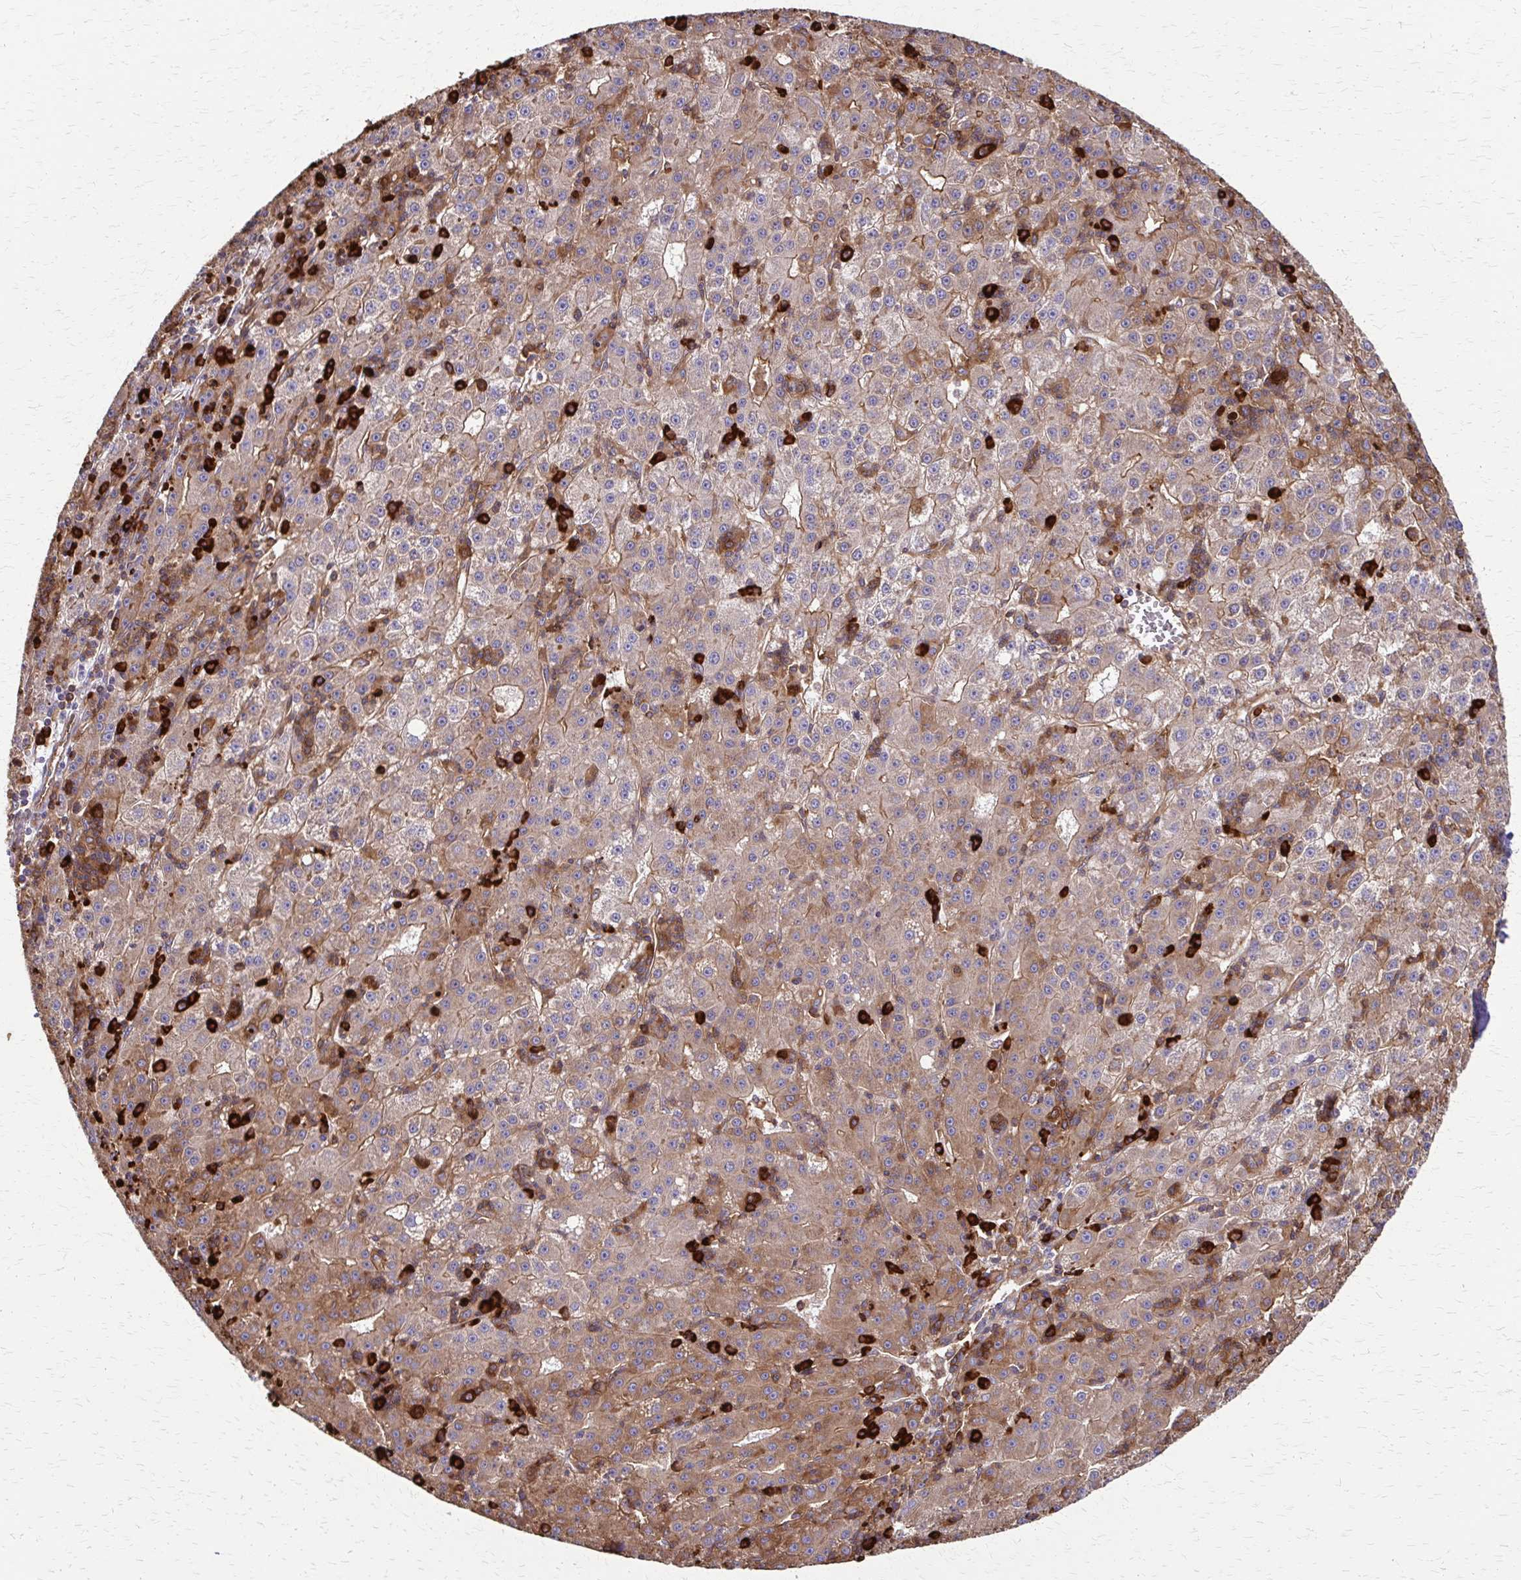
{"staining": {"intensity": "weak", "quantity": "25%-75%", "location": "cytoplasmic/membranous"}, "tissue": "liver cancer", "cell_type": "Tumor cells", "image_type": "cancer", "snomed": [{"axis": "morphology", "description": "Carcinoma, Hepatocellular, NOS"}, {"axis": "topography", "description": "Liver"}], "caption": "This is an image of IHC staining of liver cancer, which shows weak expression in the cytoplasmic/membranous of tumor cells.", "gene": "EEF2", "patient": {"sex": "male", "age": 76}}